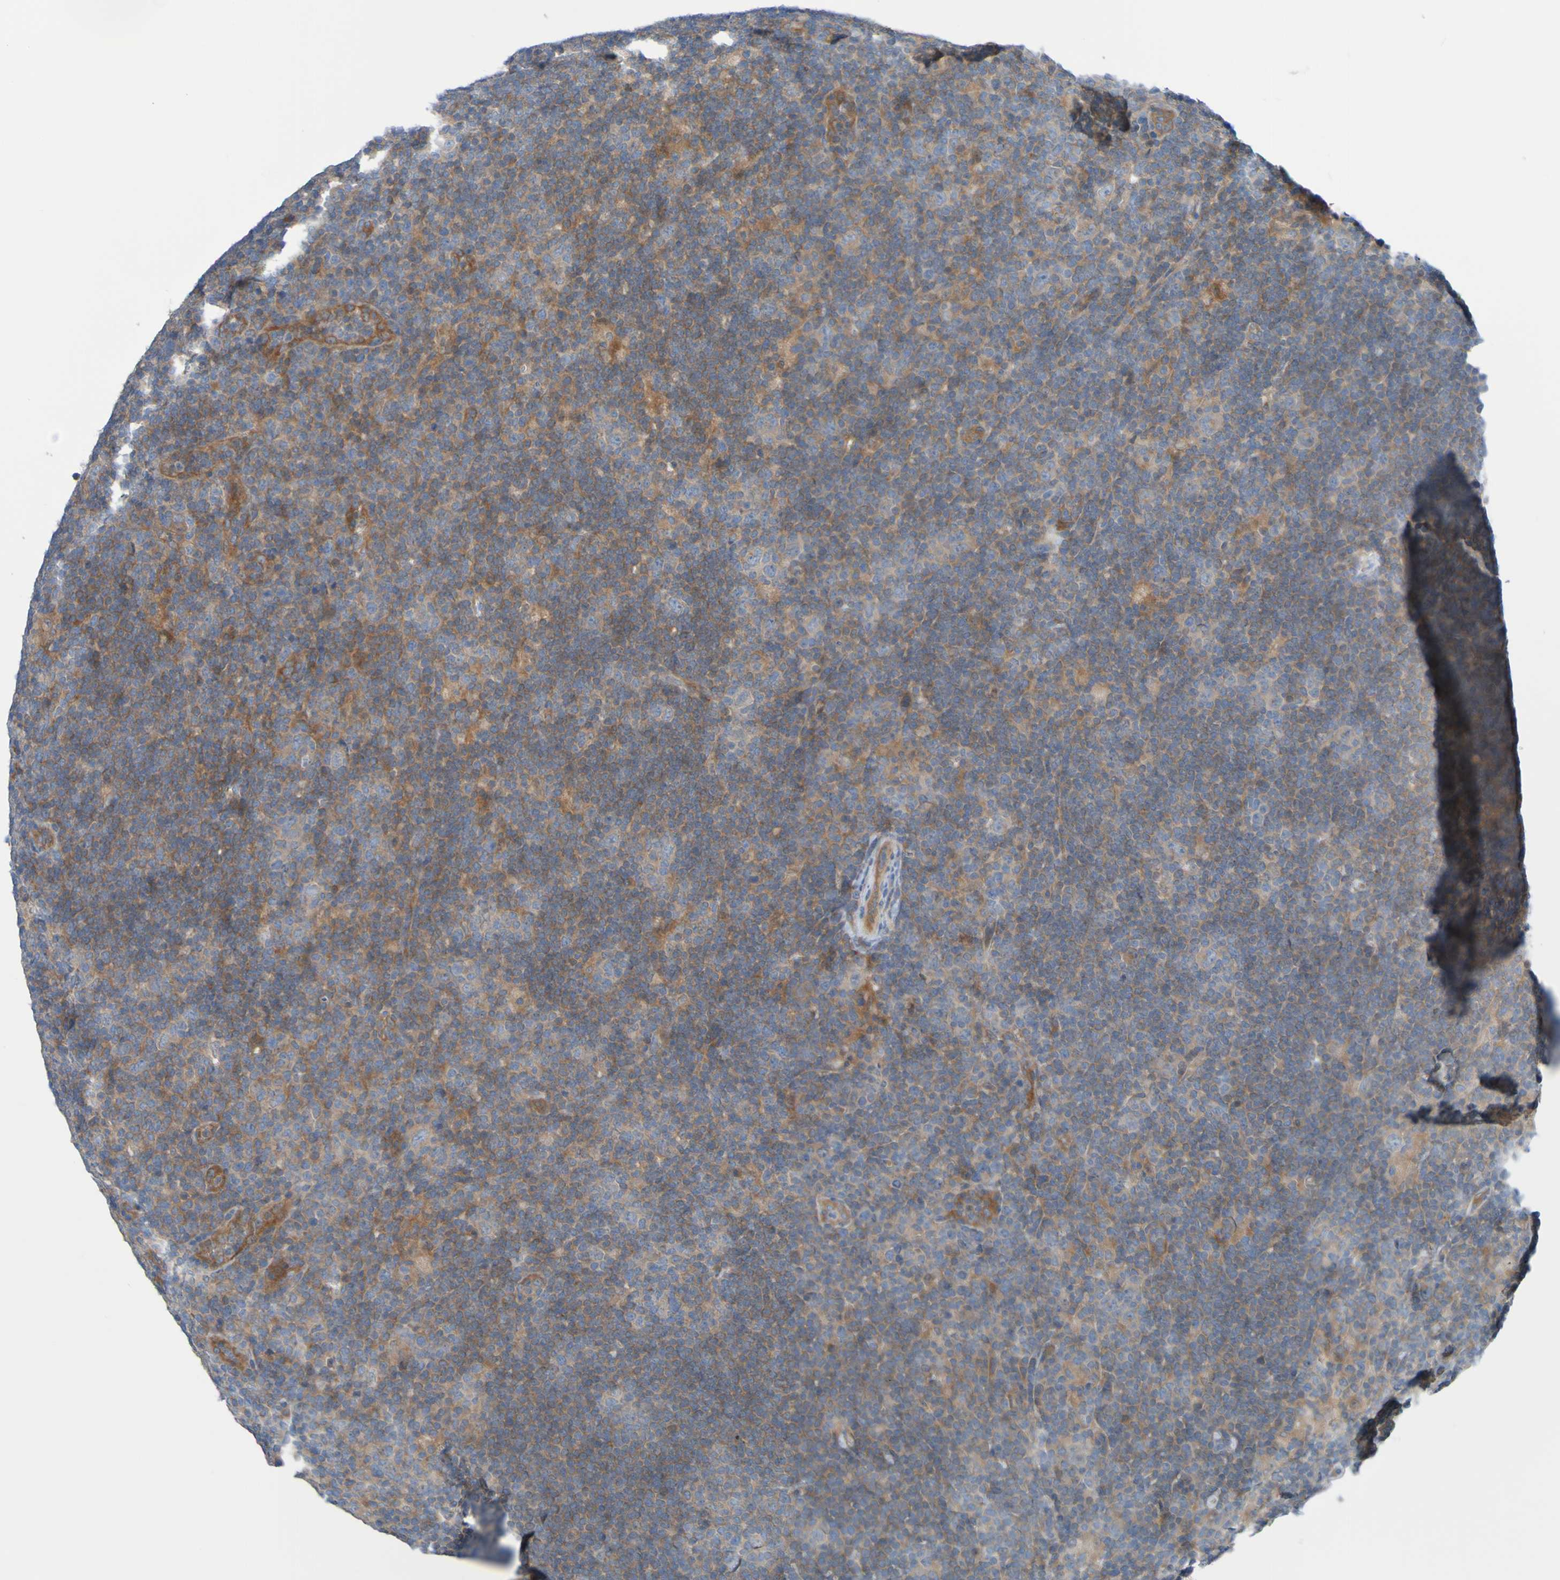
{"staining": {"intensity": "weak", "quantity": ">75%", "location": "cytoplasmic/membranous"}, "tissue": "lymphoma", "cell_type": "Tumor cells", "image_type": "cancer", "snomed": [{"axis": "morphology", "description": "Hodgkin's disease, NOS"}, {"axis": "topography", "description": "Lymph node"}], "caption": "There is low levels of weak cytoplasmic/membranous staining in tumor cells of Hodgkin's disease, as demonstrated by immunohistochemical staining (brown color).", "gene": "NPRL3", "patient": {"sex": "female", "age": 57}}